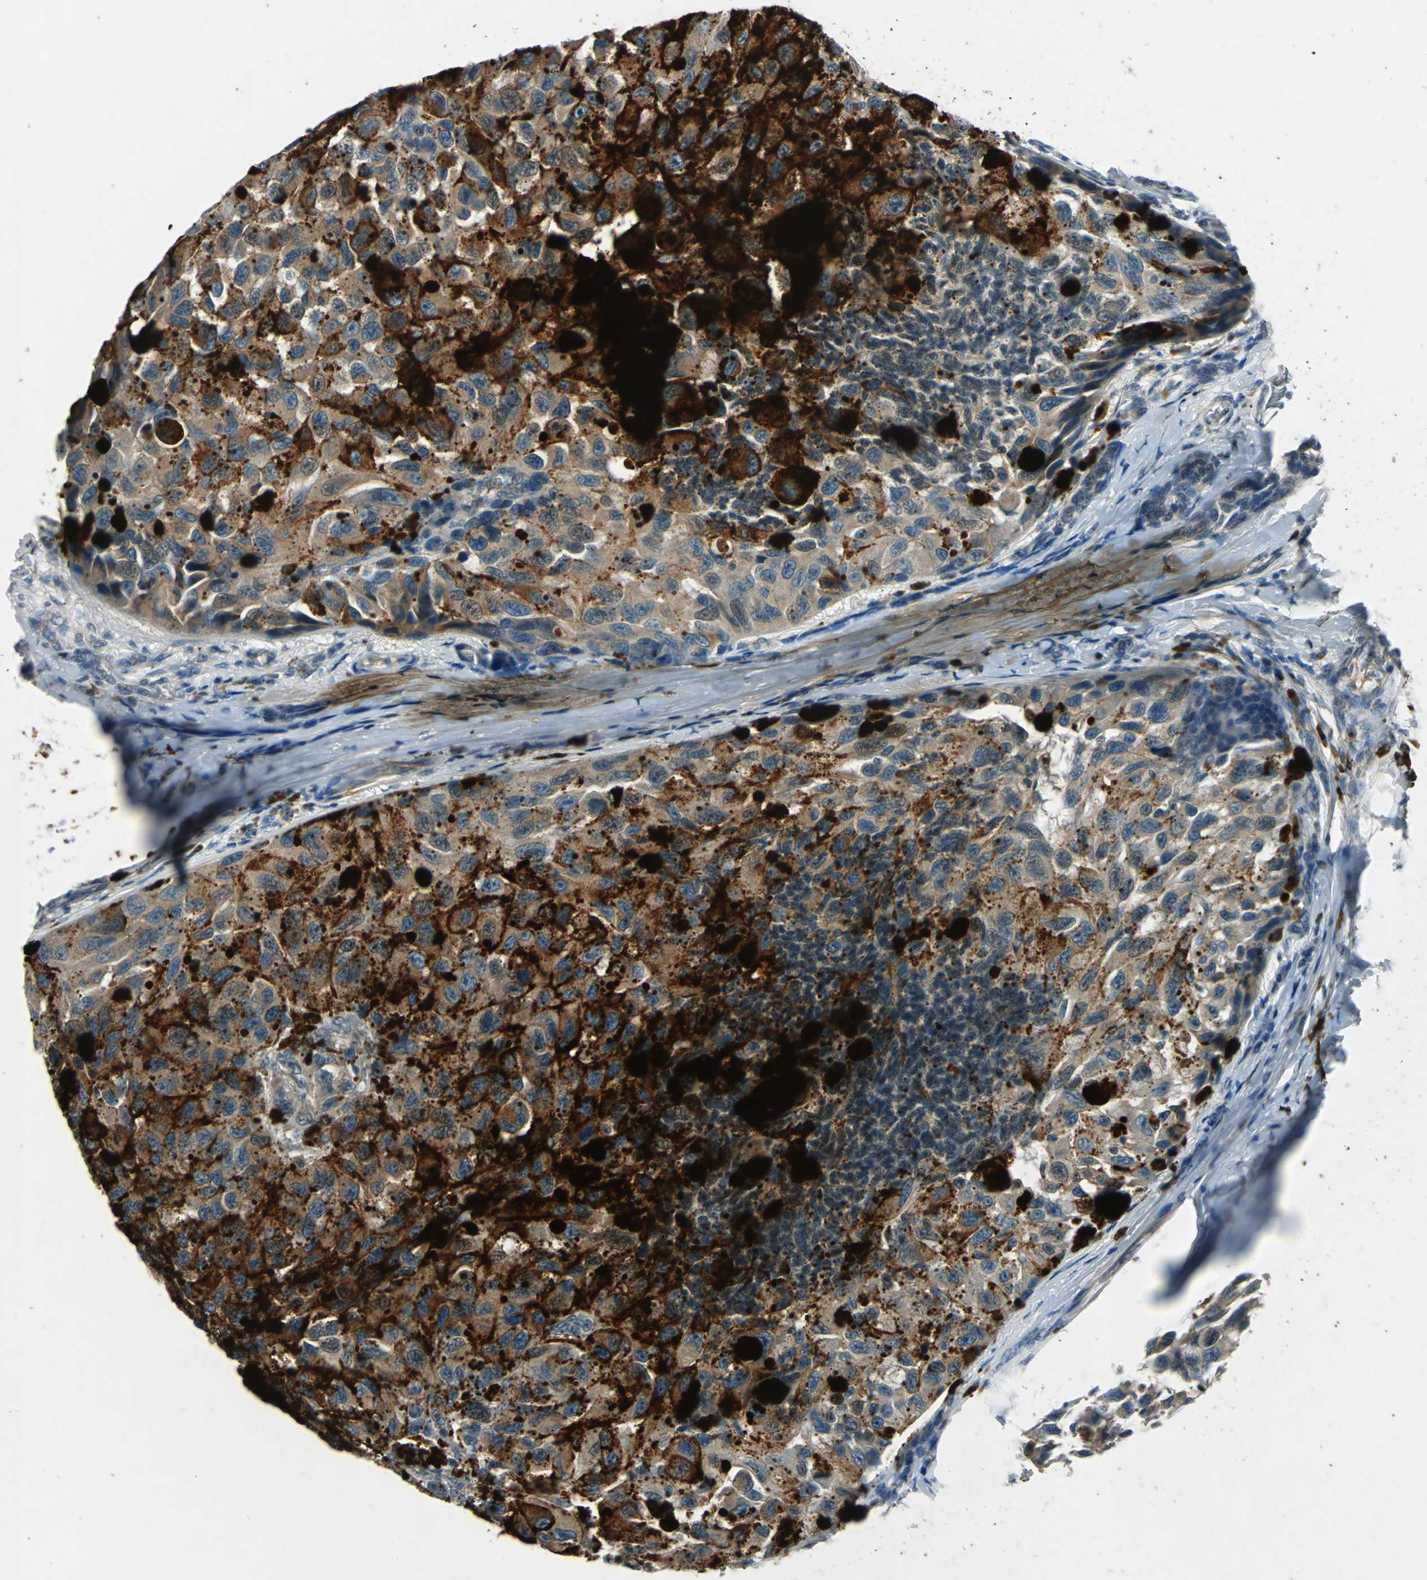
{"staining": {"intensity": "negative", "quantity": "none", "location": "none"}, "tissue": "melanoma", "cell_type": "Tumor cells", "image_type": "cancer", "snomed": [{"axis": "morphology", "description": "Malignant melanoma, NOS"}, {"axis": "topography", "description": "Skin"}], "caption": "The immunohistochemistry (IHC) image has no significant expression in tumor cells of malignant melanoma tissue.", "gene": "SLC2A13", "patient": {"sex": "female", "age": 73}}